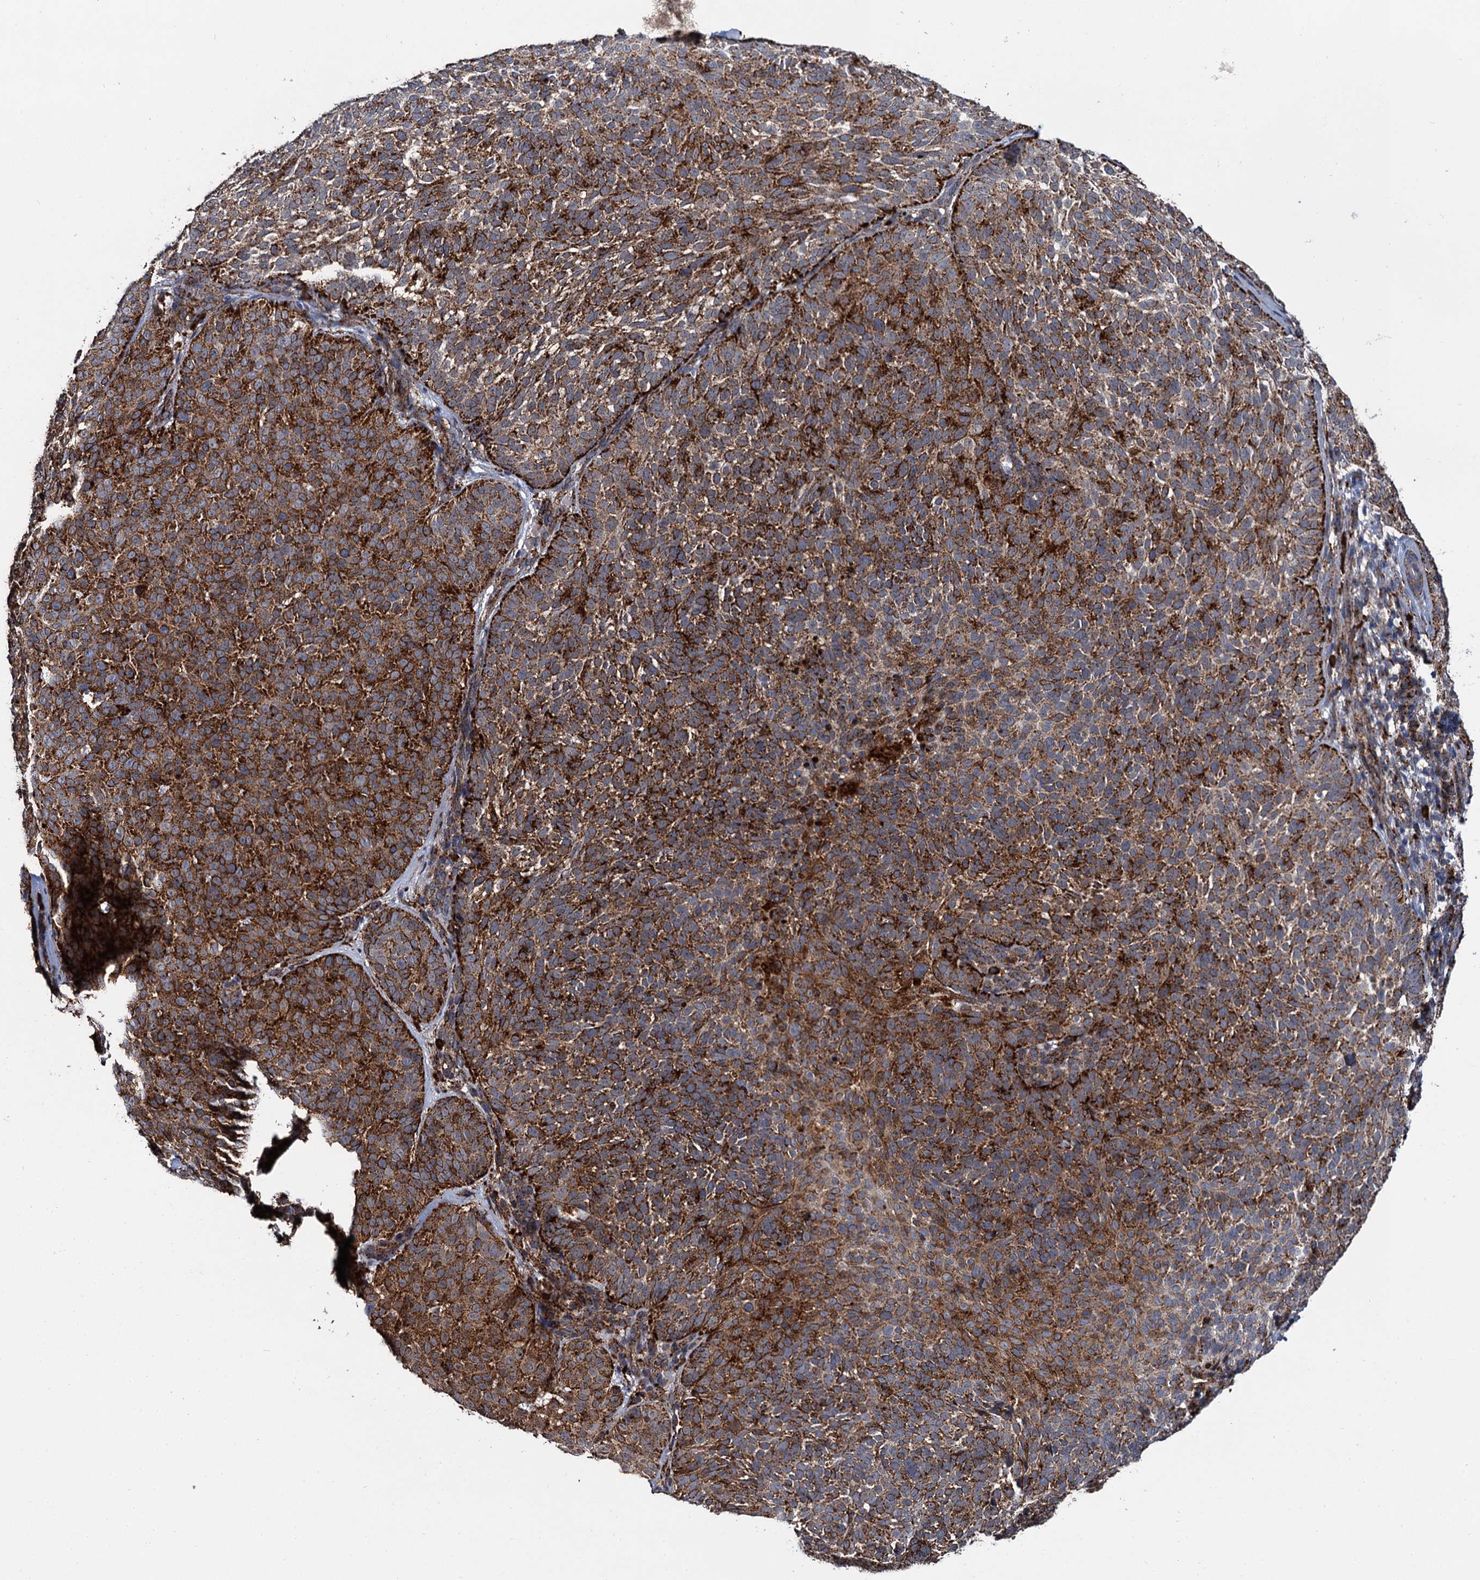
{"staining": {"intensity": "strong", "quantity": ">75%", "location": "cytoplasmic/membranous"}, "tissue": "skin cancer", "cell_type": "Tumor cells", "image_type": "cancer", "snomed": [{"axis": "morphology", "description": "Basal cell carcinoma"}, {"axis": "topography", "description": "Skin"}], "caption": "There is high levels of strong cytoplasmic/membranous staining in tumor cells of skin basal cell carcinoma, as demonstrated by immunohistochemical staining (brown color).", "gene": "GBA1", "patient": {"sex": "male", "age": 85}}